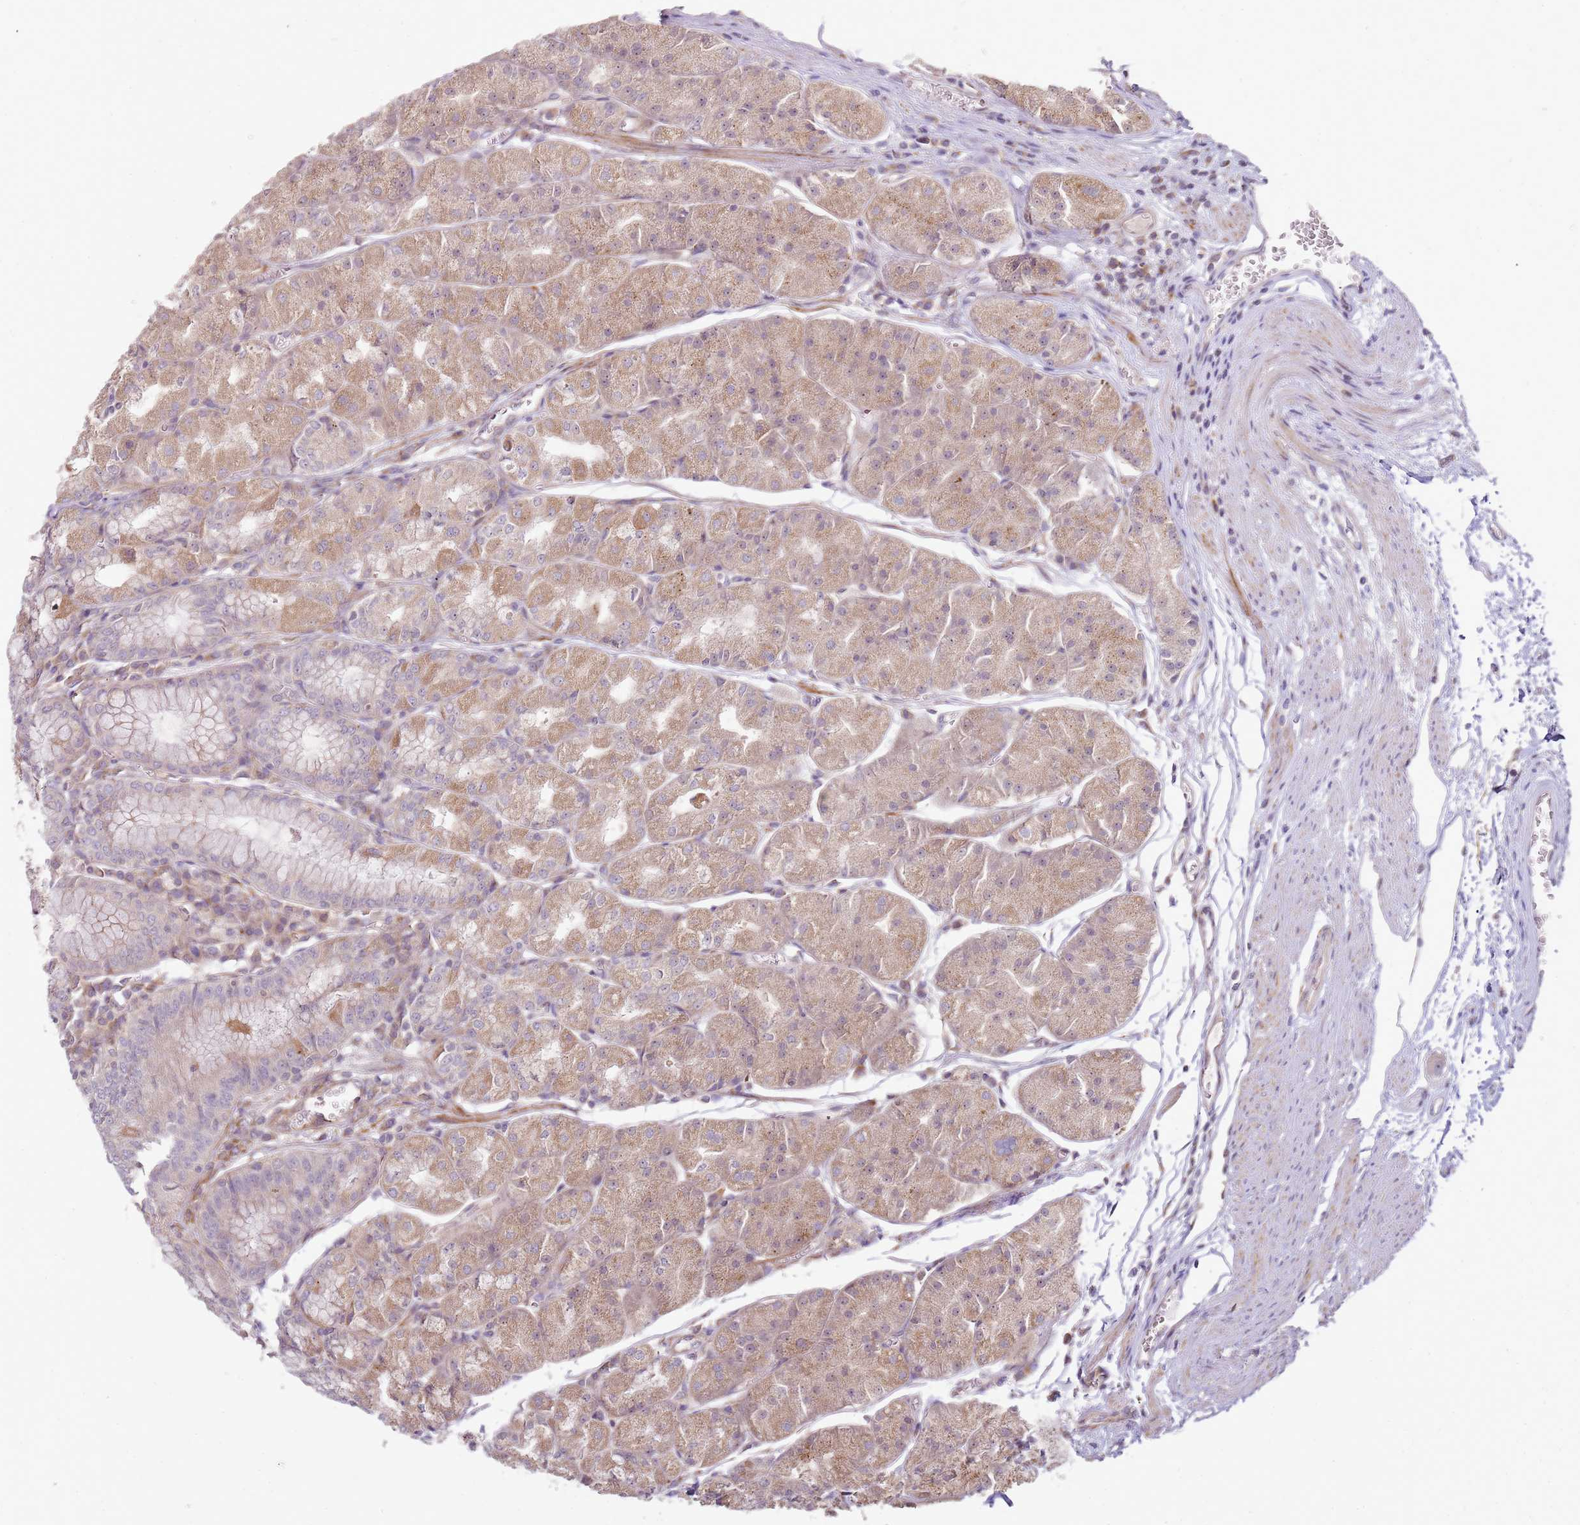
{"staining": {"intensity": "moderate", "quantity": "25%-75%", "location": "cytoplasmic/membranous"}, "tissue": "stomach", "cell_type": "Glandular cells", "image_type": "normal", "snomed": [{"axis": "morphology", "description": "Normal tissue, NOS"}, {"axis": "topography", "description": "Stomach"}], "caption": "Glandular cells show medium levels of moderate cytoplasmic/membranous positivity in approximately 25%-75% of cells in unremarkable human stomach.", "gene": "GRAP", "patient": {"sex": "male", "age": 55}}